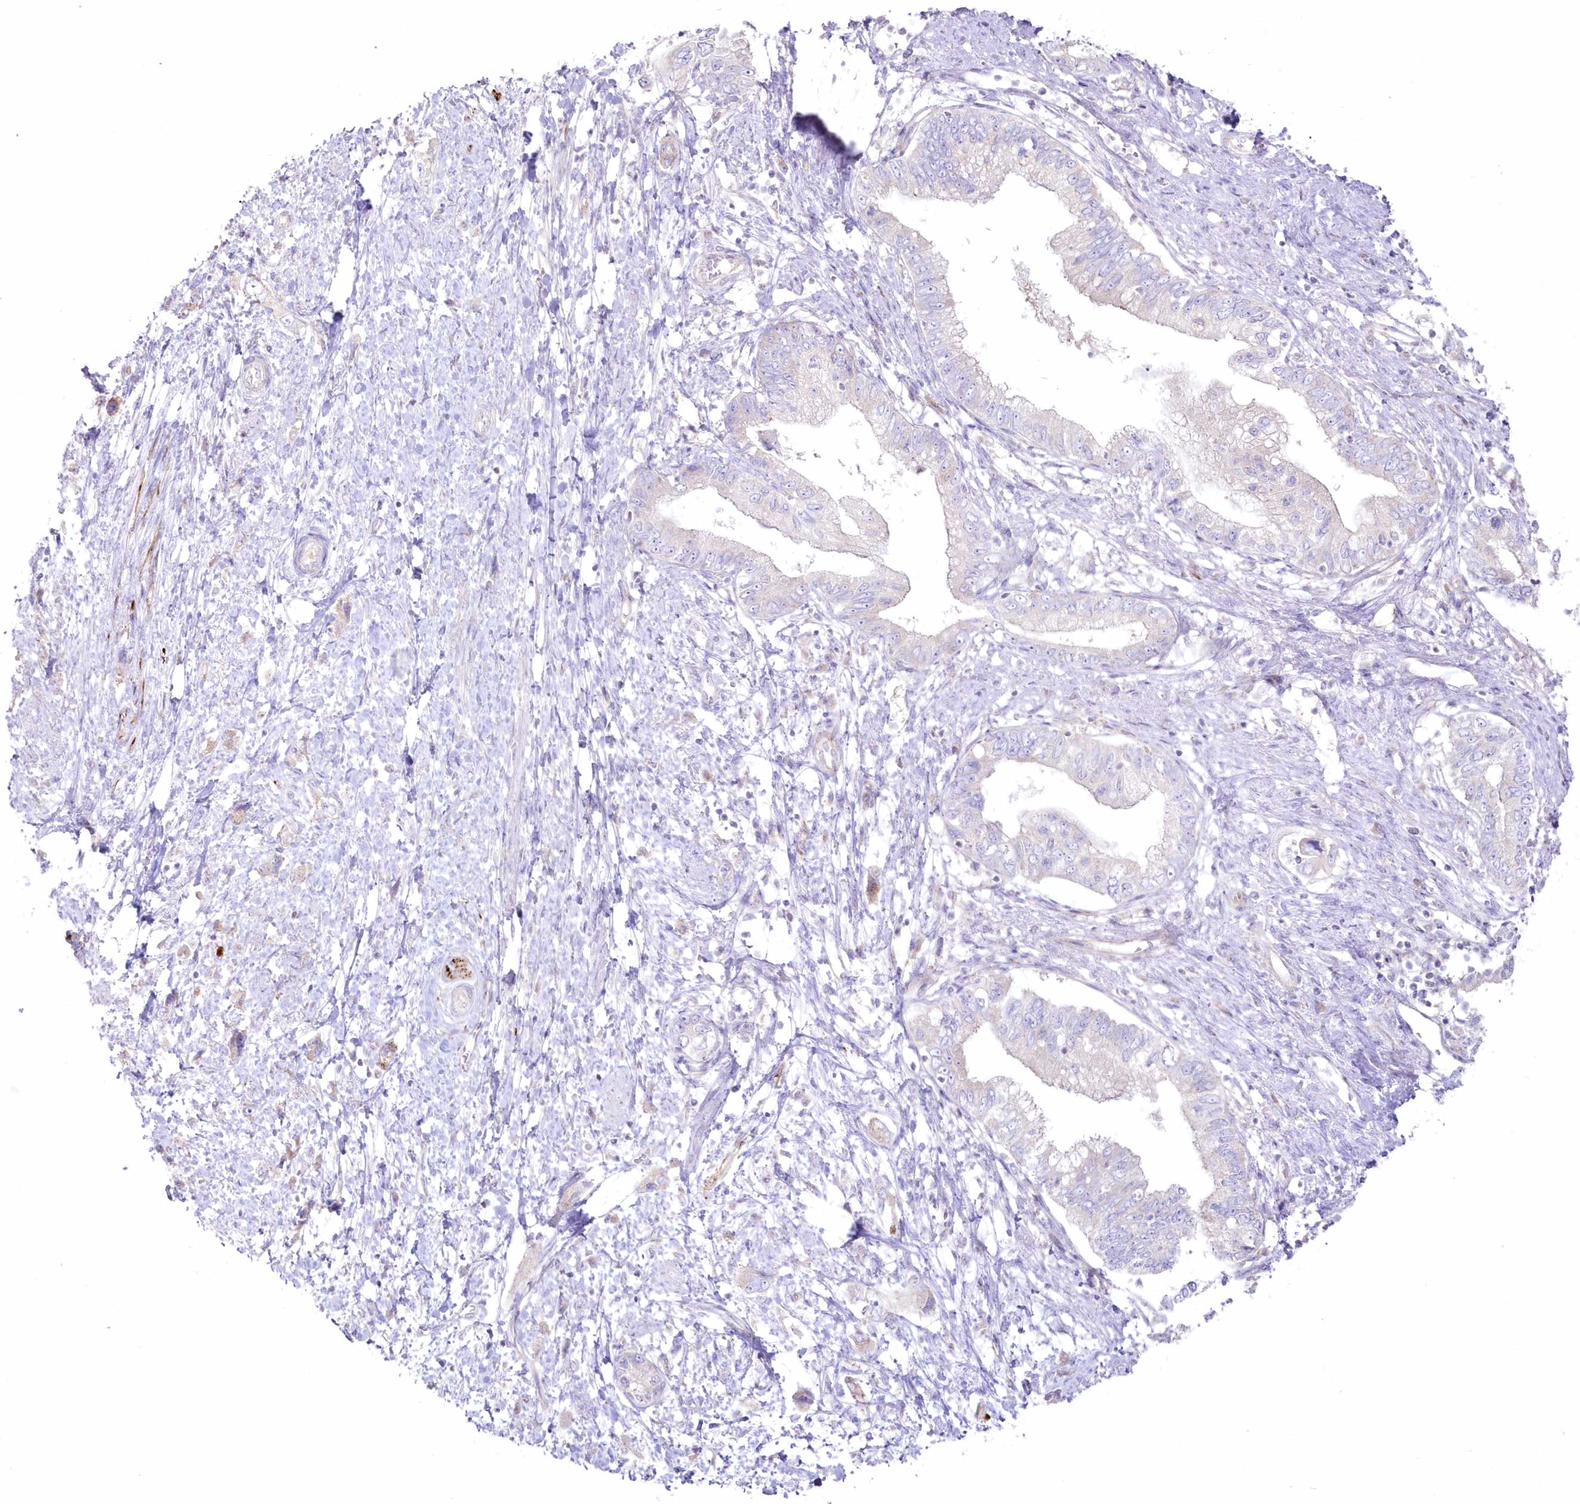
{"staining": {"intensity": "negative", "quantity": "none", "location": "none"}, "tissue": "pancreatic cancer", "cell_type": "Tumor cells", "image_type": "cancer", "snomed": [{"axis": "morphology", "description": "Adenocarcinoma, NOS"}, {"axis": "topography", "description": "Pancreas"}], "caption": "A histopathology image of human adenocarcinoma (pancreatic) is negative for staining in tumor cells. Brightfield microscopy of immunohistochemistry stained with DAB (brown) and hematoxylin (blue), captured at high magnification.", "gene": "ZNF843", "patient": {"sex": "female", "age": 73}}